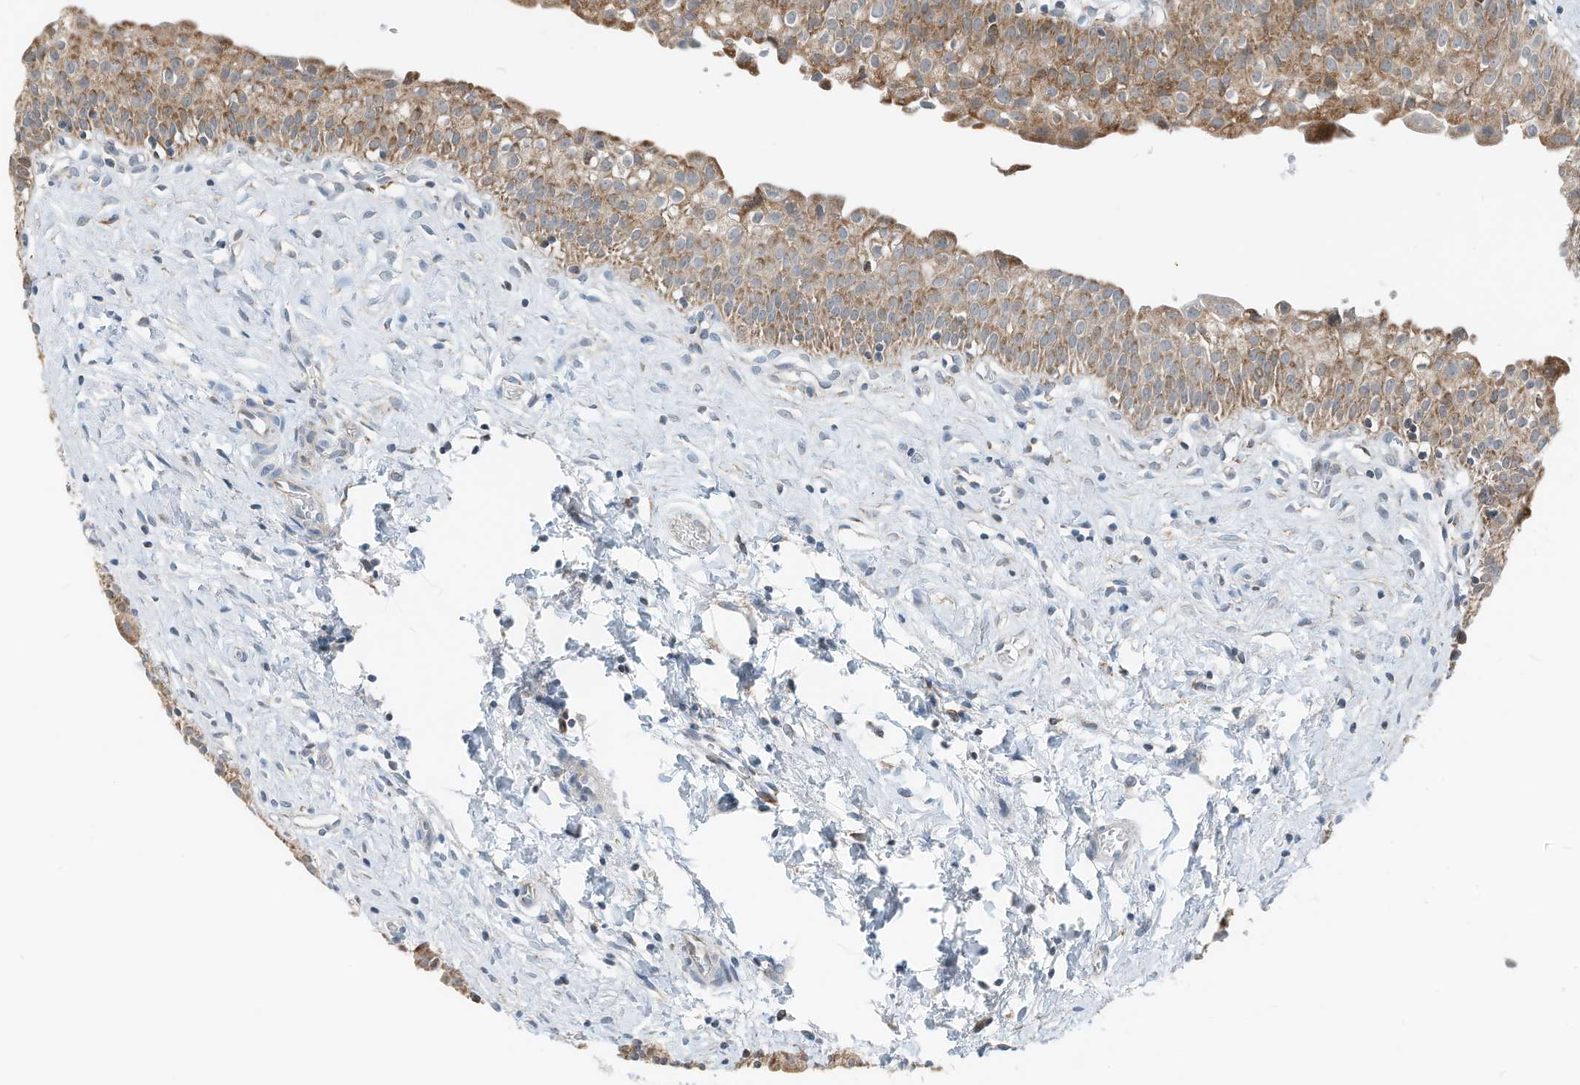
{"staining": {"intensity": "moderate", "quantity": ">75%", "location": "cytoplasmic/membranous"}, "tissue": "urinary bladder", "cell_type": "Urothelial cells", "image_type": "normal", "snomed": [{"axis": "morphology", "description": "Normal tissue, NOS"}, {"axis": "topography", "description": "Urinary bladder"}], "caption": "Immunohistochemistry (IHC) staining of normal urinary bladder, which shows medium levels of moderate cytoplasmic/membranous expression in approximately >75% of urothelial cells indicating moderate cytoplasmic/membranous protein positivity. The staining was performed using DAB (3,3'-diaminobenzidine) (brown) for protein detection and nuclei were counterstained in hematoxylin (blue).", "gene": "RMND1", "patient": {"sex": "male", "age": 51}}